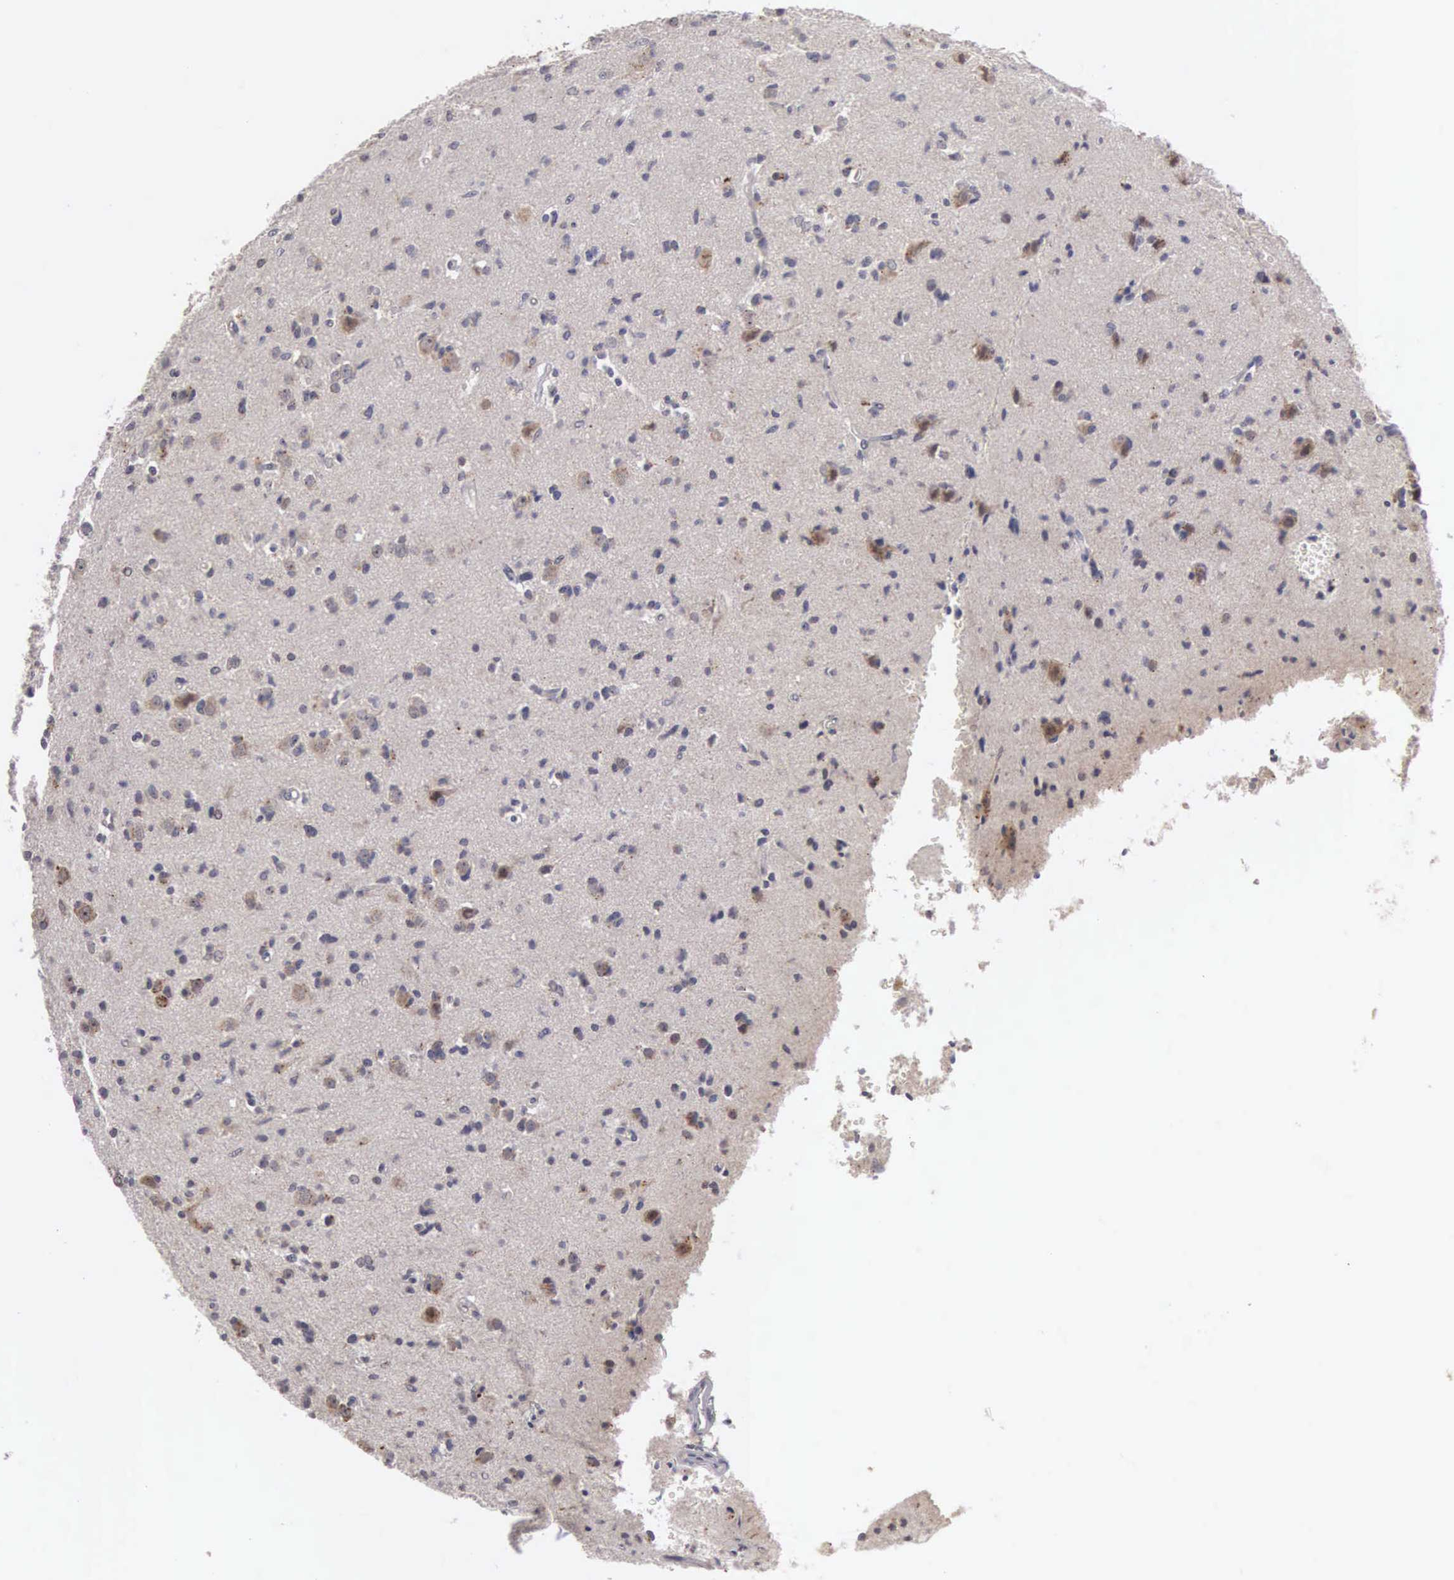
{"staining": {"intensity": "moderate", "quantity": "<25%", "location": "cytoplasmic/membranous"}, "tissue": "glioma", "cell_type": "Tumor cells", "image_type": "cancer", "snomed": [{"axis": "morphology", "description": "Glioma, malignant, Low grade"}, {"axis": "topography", "description": "Brain"}], "caption": "Brown immunohistochemical staining in malignant glioma (low-grade) demonstrates moderate cytoplasmic/membranous positivity in approximately <25% of tumor cells.", "gene": "AMN", "patient": {"sex": "female", "age": 46}}